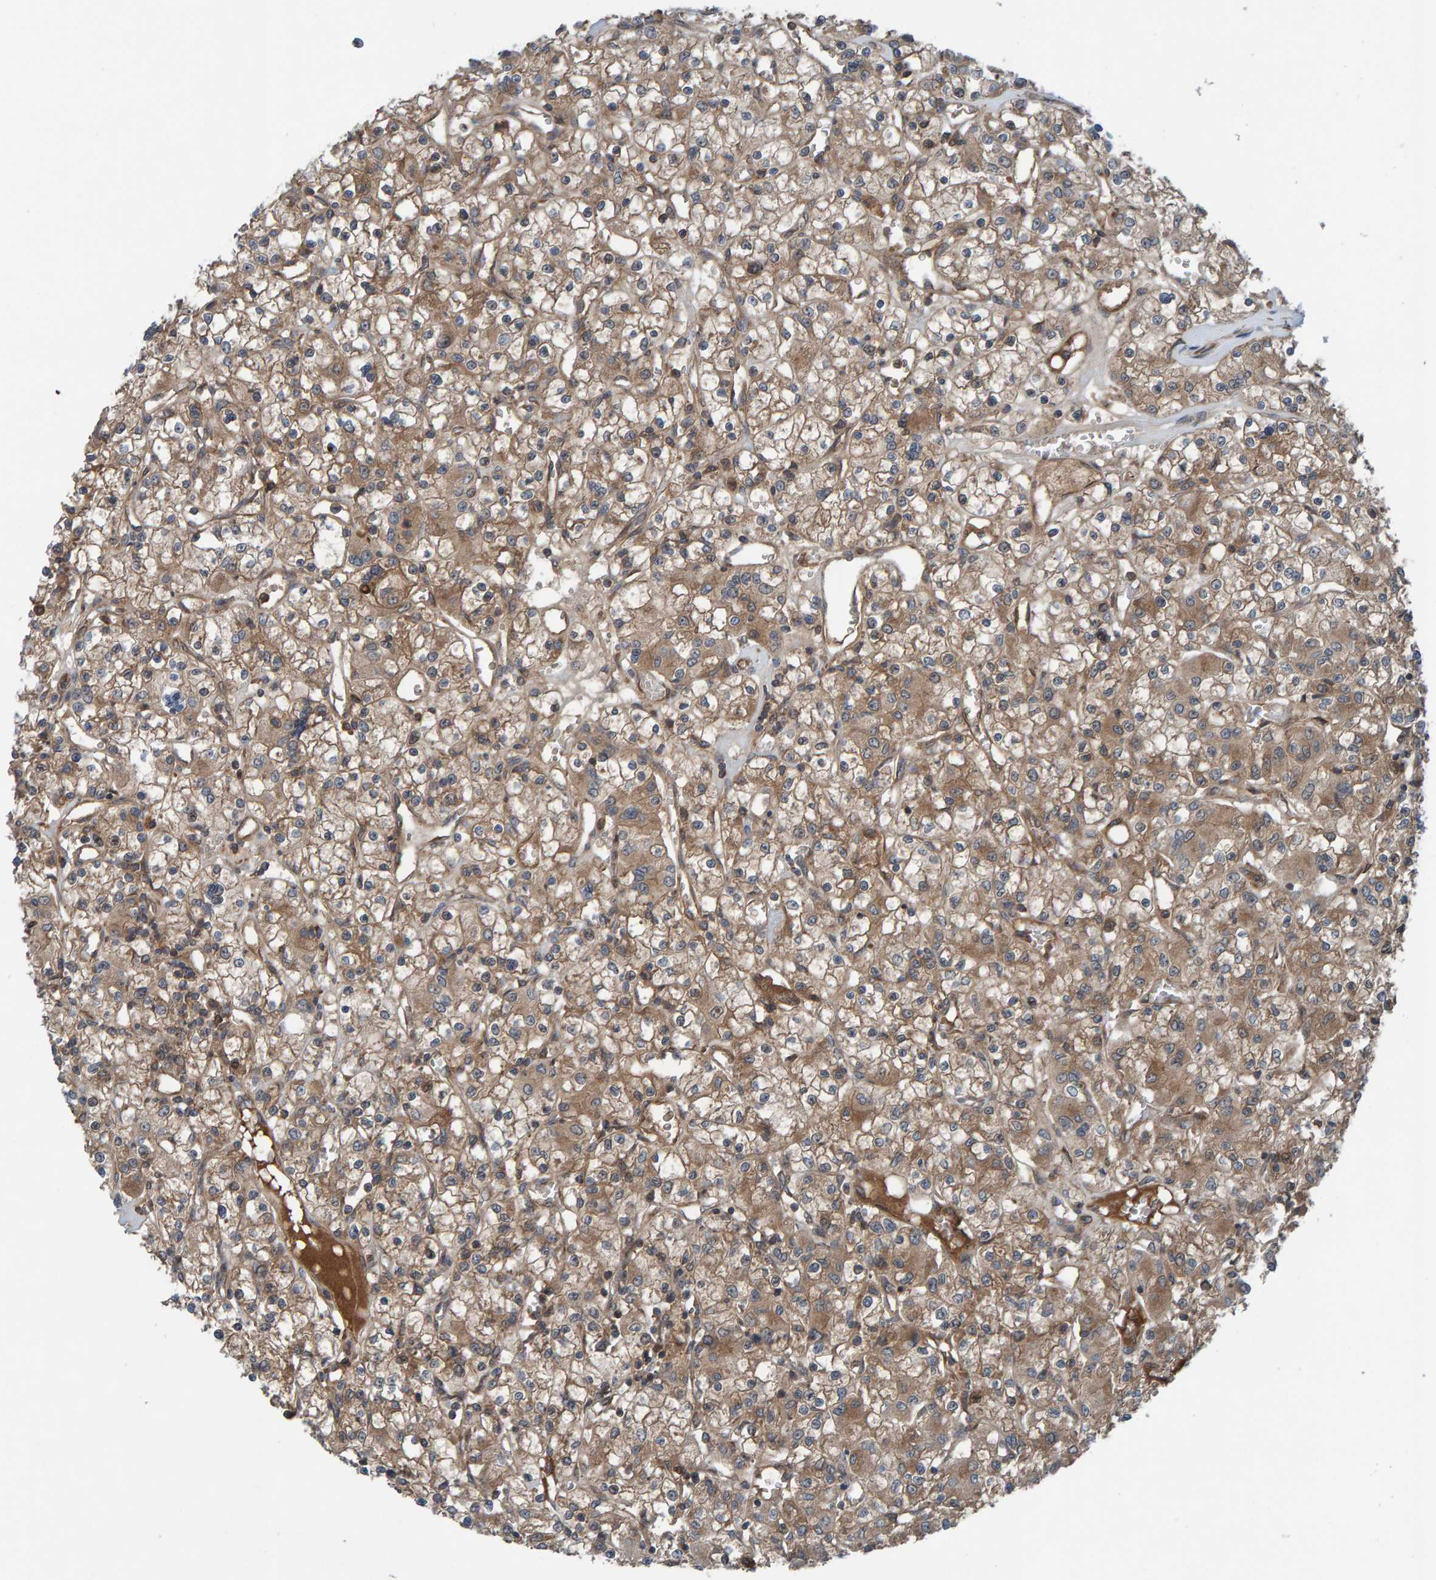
{"staining": {"intensity": "moderate", "quantity": ">75%", "location": "cytoplasmic/membranous"}, "tissue": "renal cancer", "cell_type": "Tumor cells", "image_type": "cancer", "snomed": [{"axis": "morphology", "description": "Adenocarcinoma, NOS"}, {"axis": "topography", "description": "Kidney"}], "caption": "Renal cancer (adenocarcinoma) was stained to show a protein in brown. There is medium levels of moderate cytoplasmic/membranous staining in approximately >75% of tumor cells. (Stains: DAB (3,3'-diaminobenzidine) in brown, nuclei in blue, Microscopy: brightfield microscopy at high magnification).", "gene": "CUEDC1", "patient": {"sex": "female", "age": 59}}